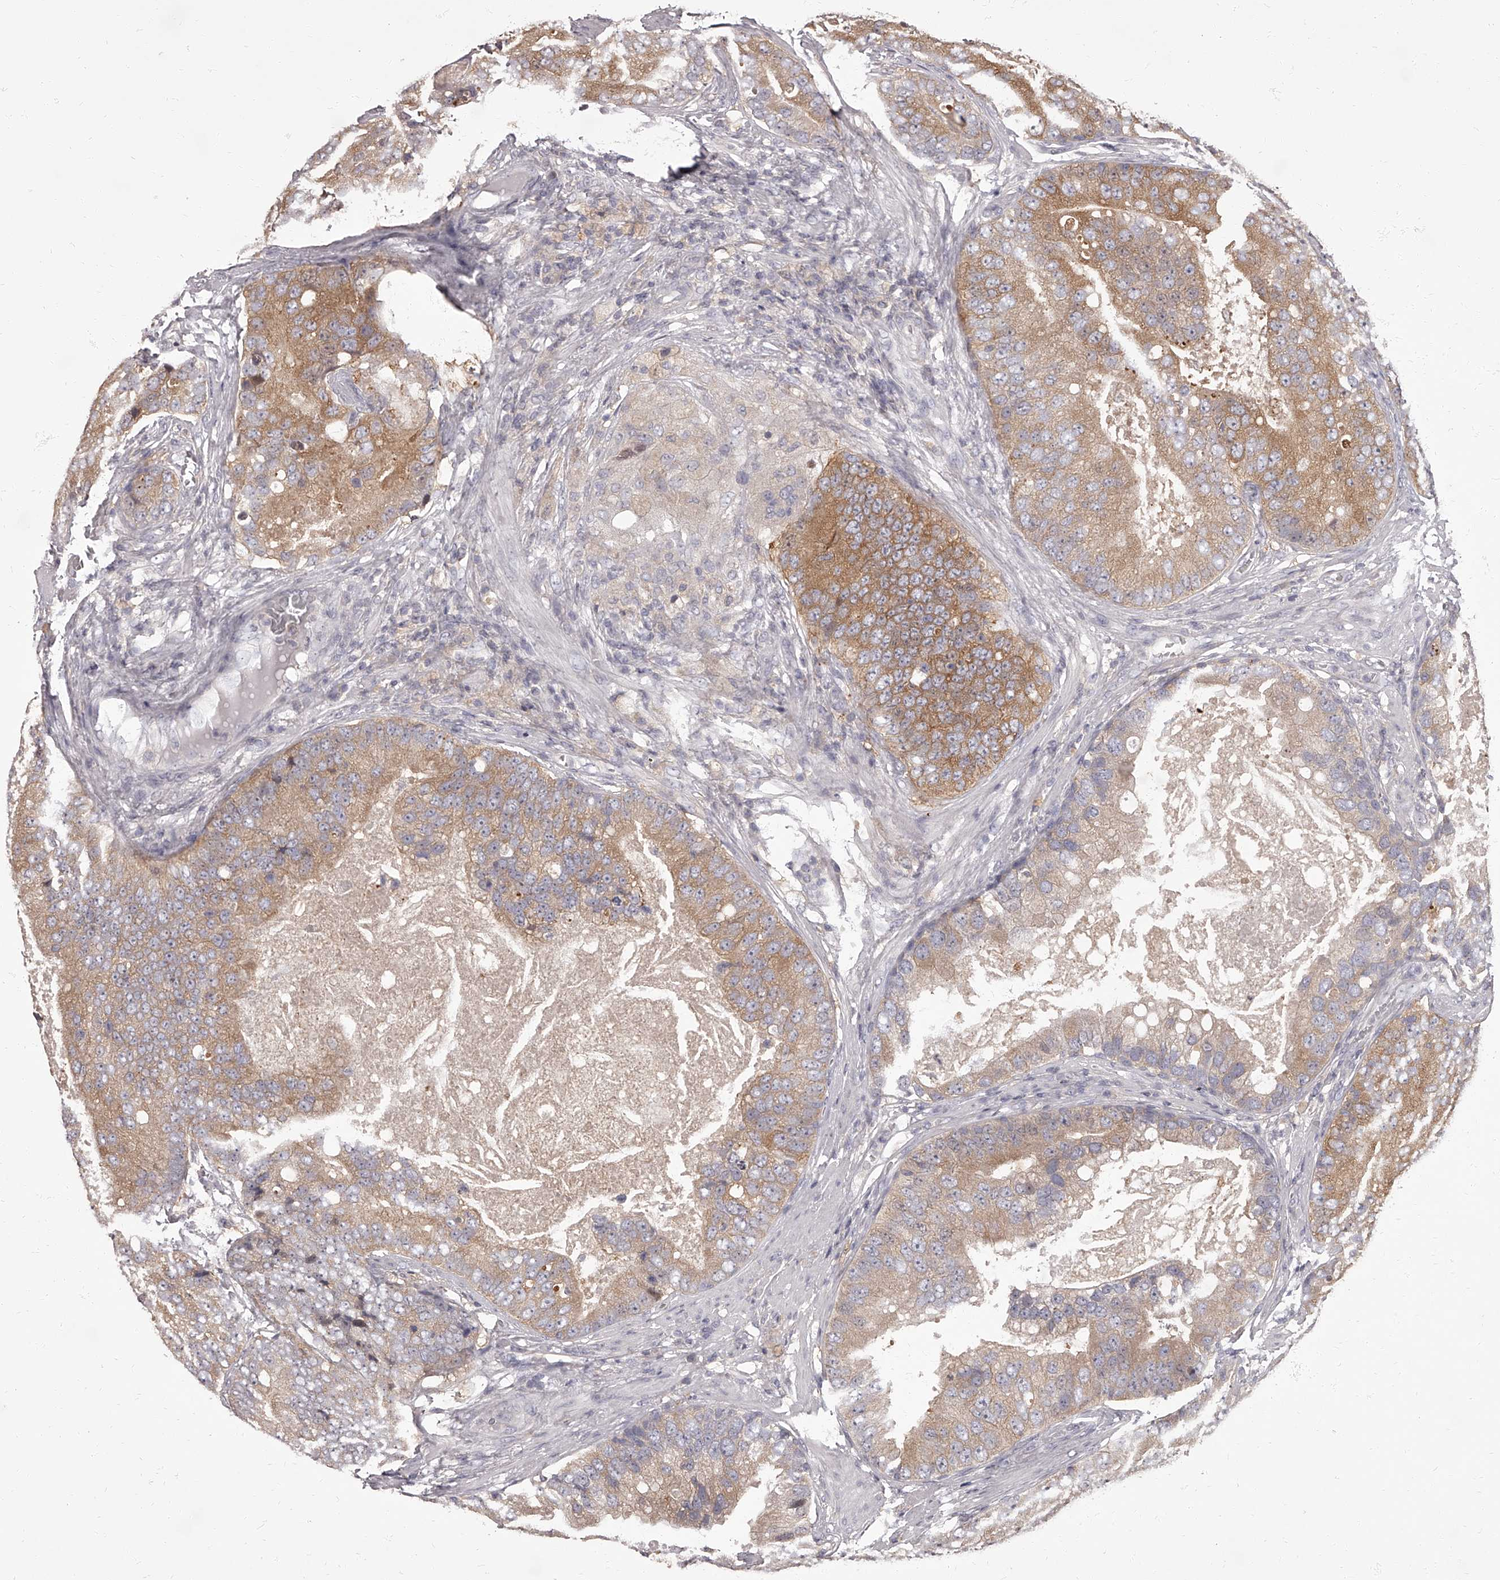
{"staining": {"intensity": "moderate", "quantity": ">75%", "location": "cytoplasmic/membranous"}, "tissue": "prostate cancer", "cell_type": "Tumor cells", "image_type": "cancer", "snomed": [{"axis": "morphology", "description": "Adenocarcinoma, High grade"}, {"axis": "topography", "description": "Prostate"}], "caption": "Immunohistochemical staining of human prostate high-grade adenocarcinoma reveals medium levels of moderate cytoplasmic/membranous expression in about >75% of tumor cells.", "gene": "APEH", "patient": {"sex": "male", "age": 70}}